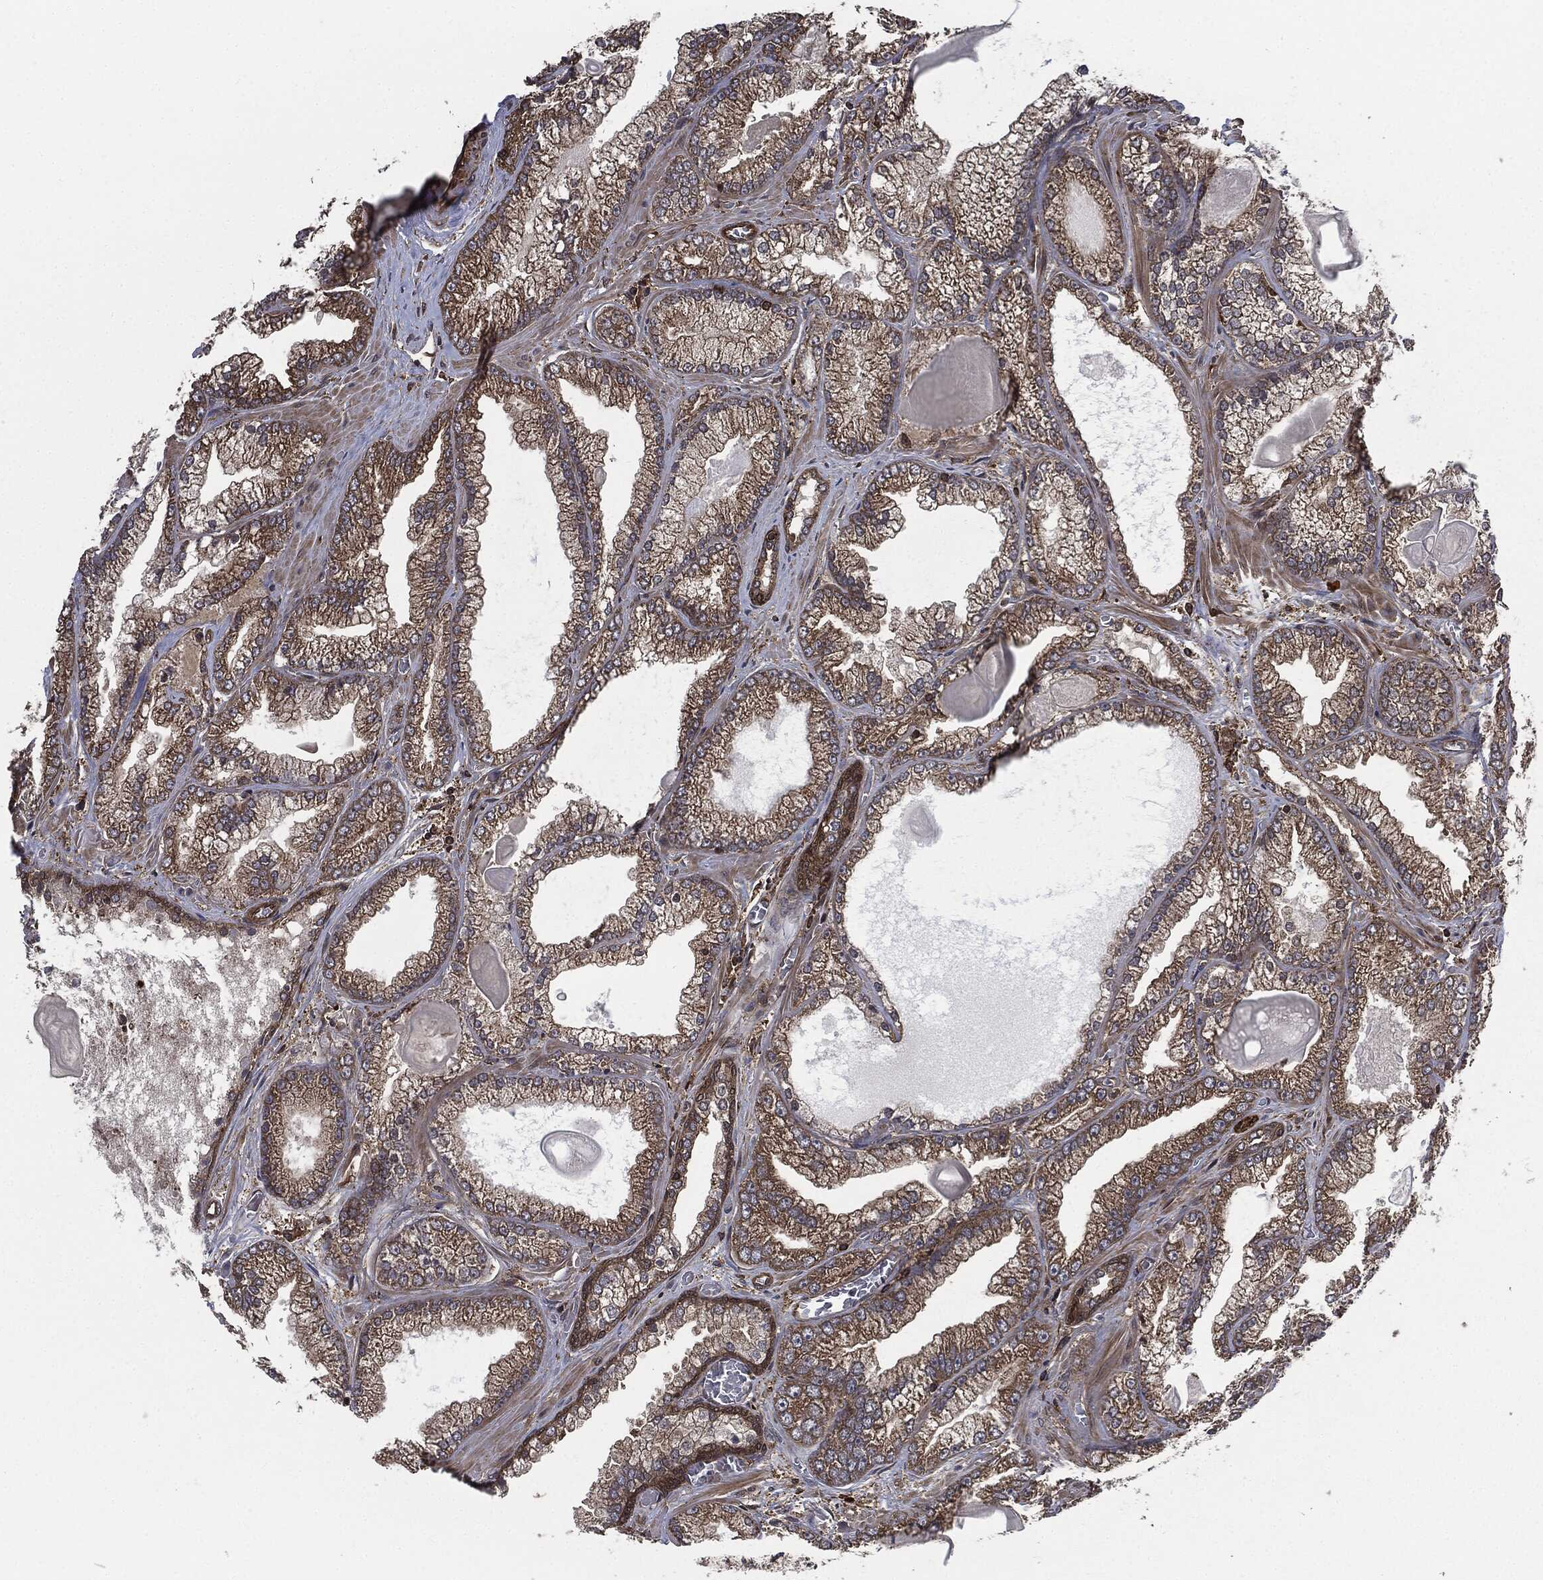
{"staining": {"intensity": "moderate", "quantity": "25%-75%", "location": "cytoplasmic/membranous"}, "tissue": "prostate cancer", "cell_type": "Tumor cells", "image_type": "cancer", "snomed": [{"axis": "morphology", "description": "Adenocarcinoma, Low grade"}, {"axis": "topography", "description": "Prostate"}], "caption": "Prostate cancer stained for a protein (brown) reveals moderate cytoplasmic/membranous positive staining in about 25%-75% of tumor cells.", "gene": "RAP1GDS1", "patient": {"sex": "male", "age": 57}}